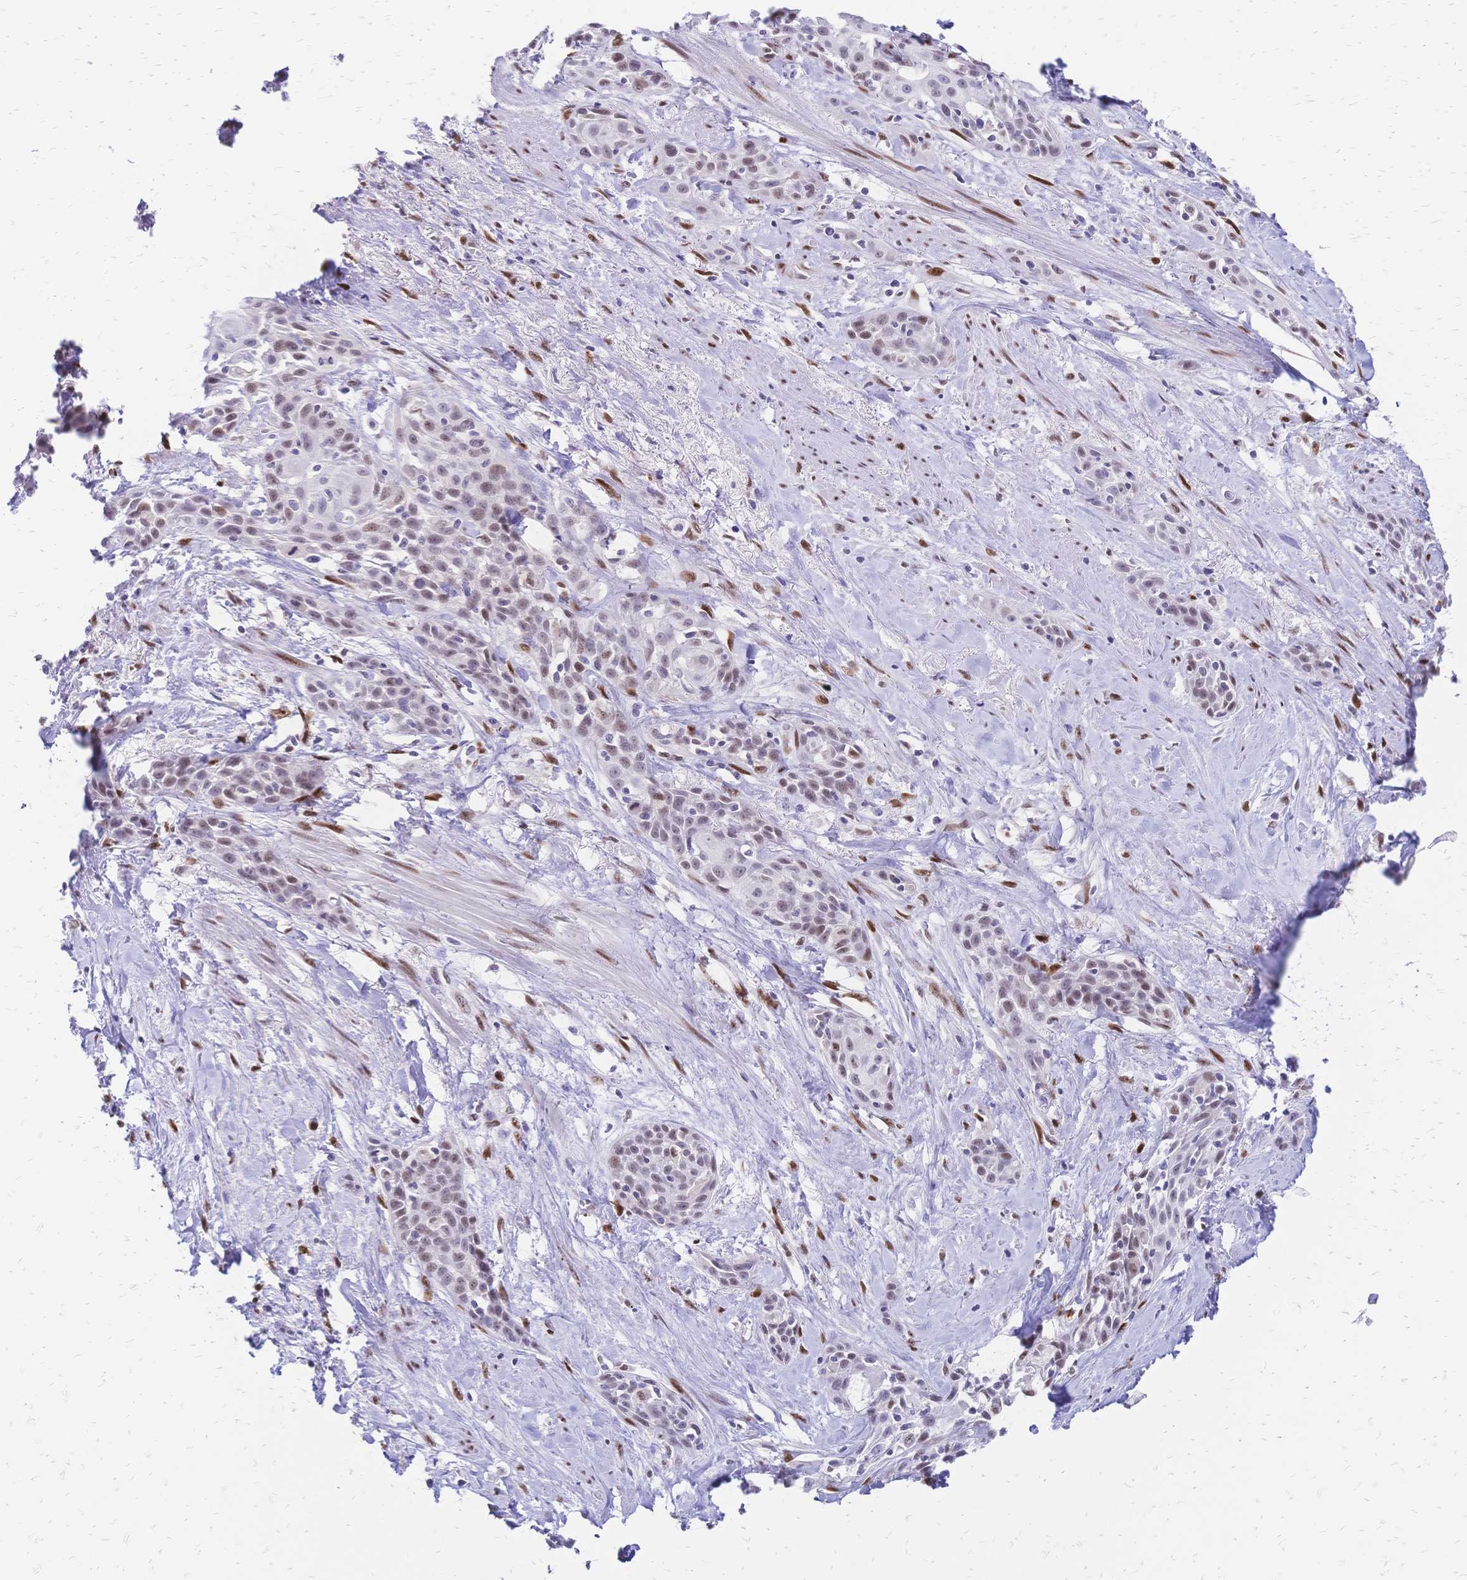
{"staining": {"intensity": "moderate", "quantity": "25%-75%", "location": "nuclear"}, "tissue": "skin cancer", "cell_type": "Tumor cells", "image_type": "cancer", "snomed": [{"axis": "morphology", "description": "Squamous cell carcinoma, NOS"}, {"axis": "topography", "description": "Skin"}, {"axis": "topography", "description": "Anal"}], "caption": "Squamous cell carcinoma (skin) stained with immunohistochemistry (IHC) displays moderate nuclear expression in about 25%-75% of tumor cells. The staining was performed using DAB (3,3'-diaminobenzidine), with brown indicating positive protein expression. Nuclei are stained blue with hematoxylin.", "gene": "NFIC", "patient": {"sex": "male", "age": 64}}